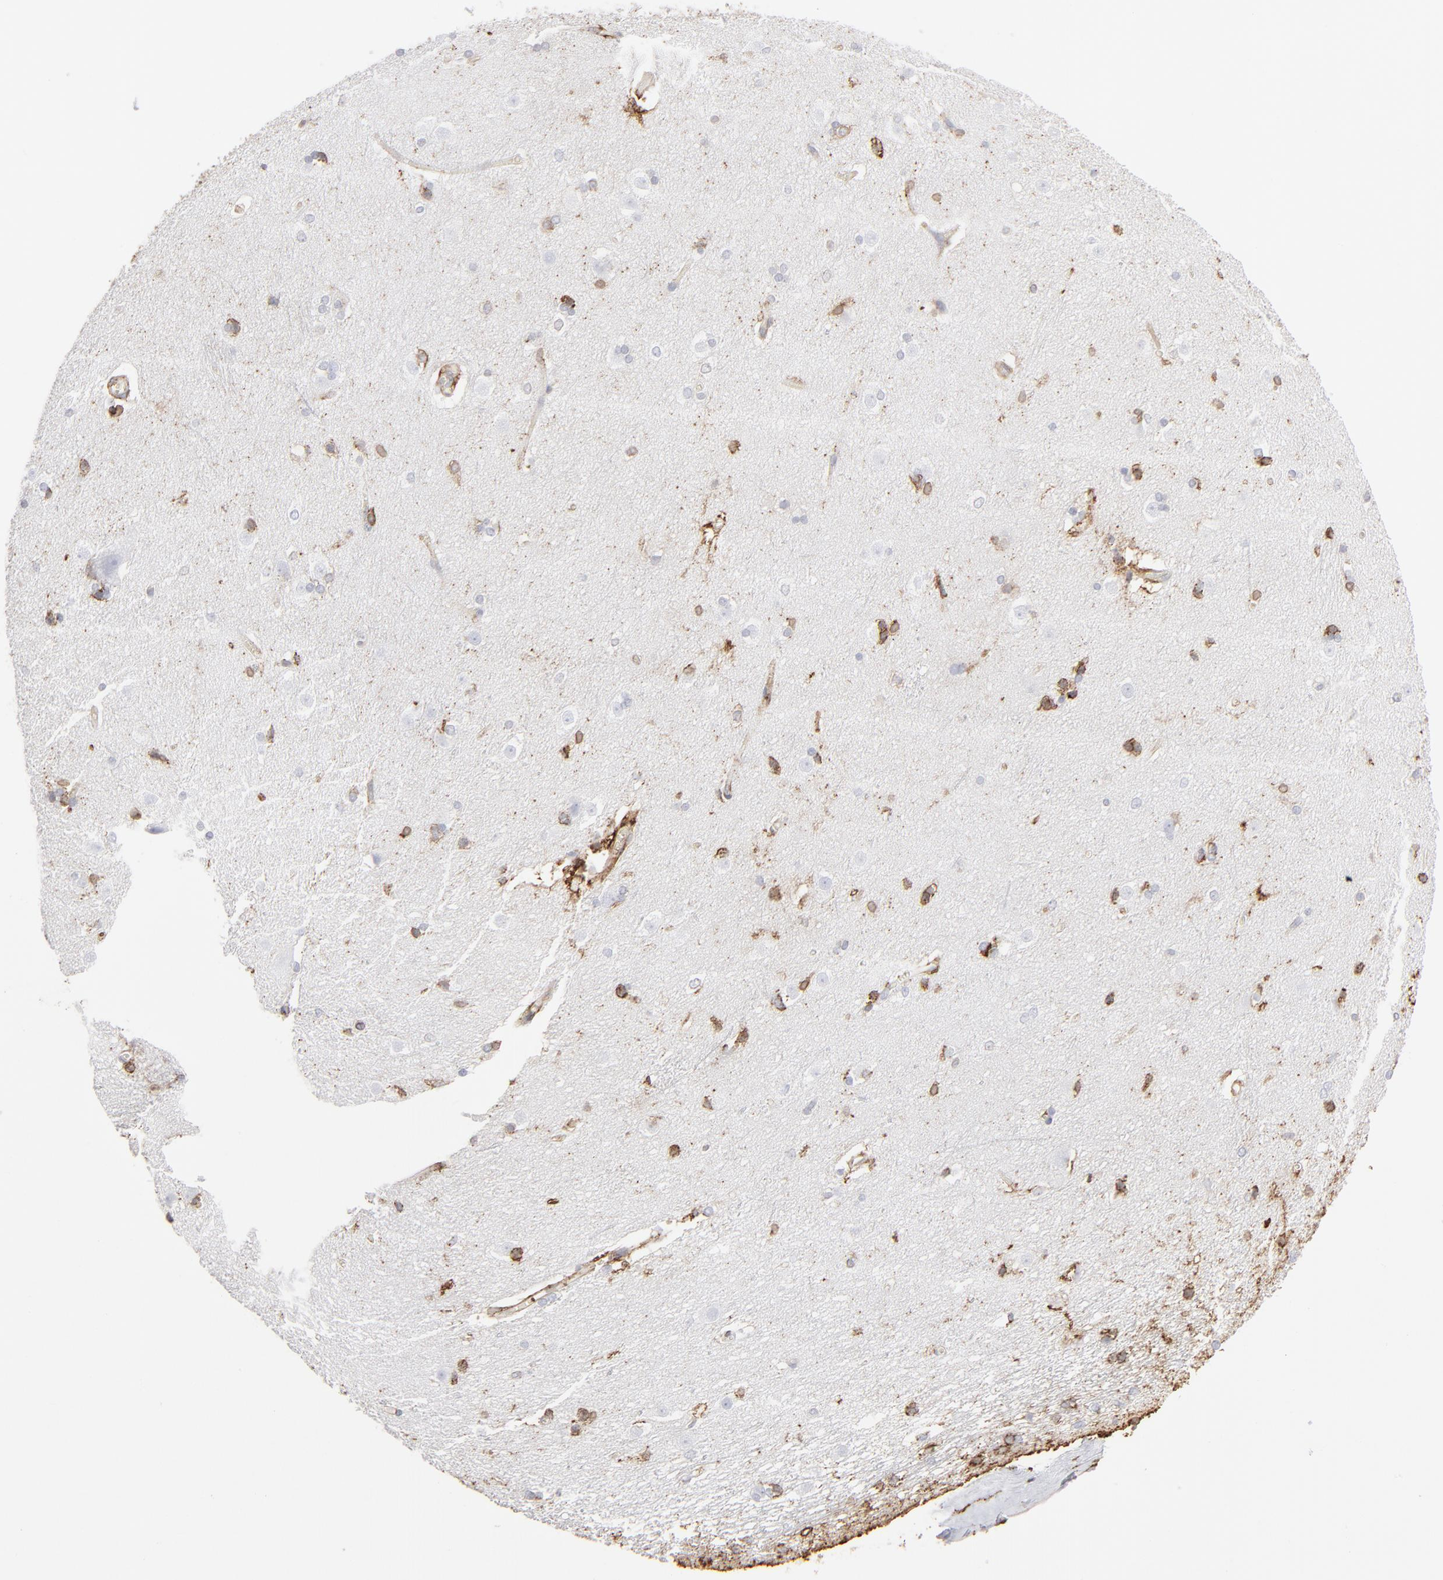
{"staining": {"intensity": "weak", "quantity": "25%-75%", "location": "cytoplasmic/membranous"}, "tissue": "caudate", "cell_type": "Glial cells", "image_type": "normal", "snomed": [{"axis": "morphology", "description": "Normal tissue, NOS"}, {"axis": "topography", "description": "Lateral ventricle wall"}], "caption": "Caudate stained with a brown dye shows weak cytoplasmic/membranous positive staining in approximately 25%-75% of glial cells.", "gene": "ANXA5", "patient": {"sex": "female", "age": 19}}